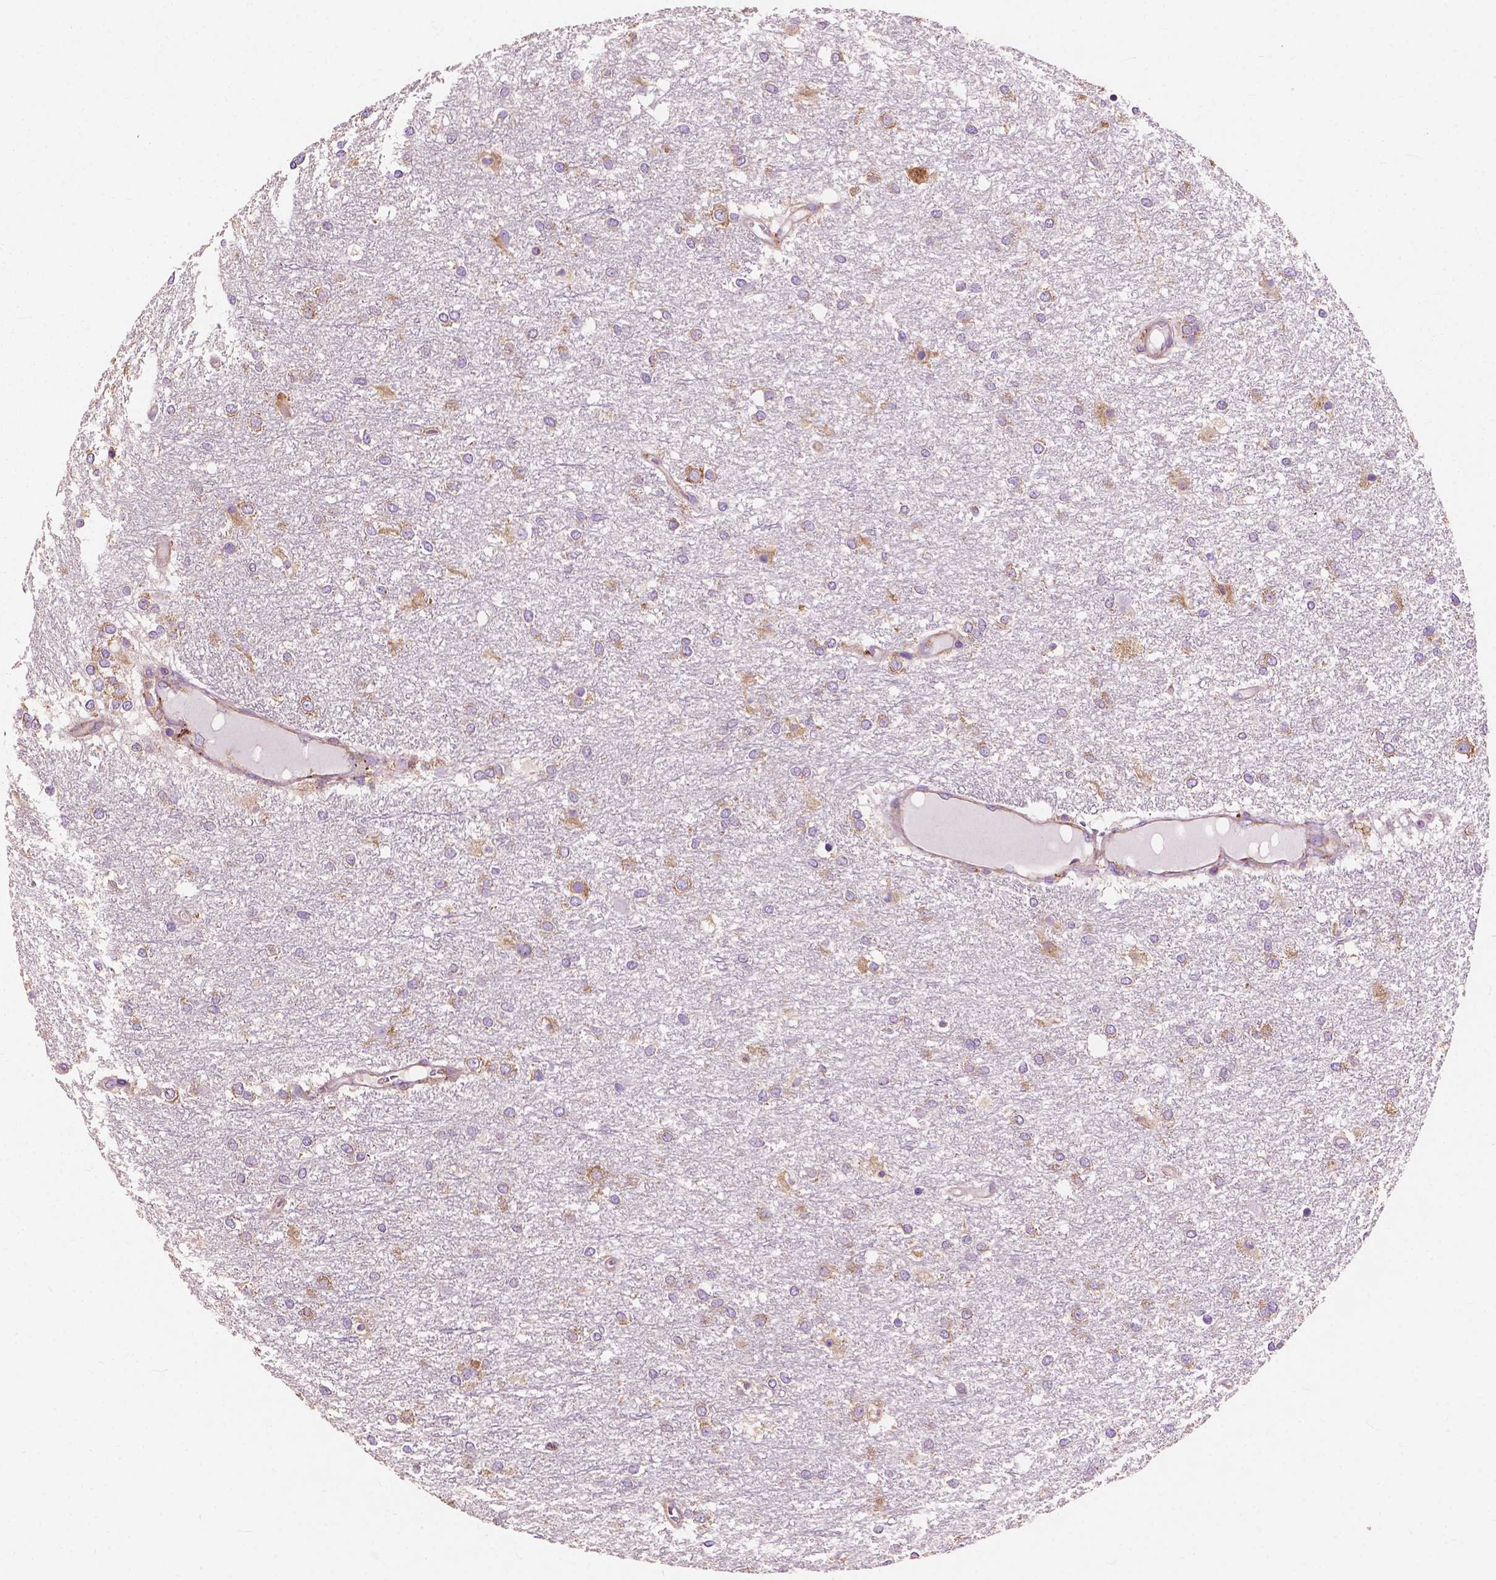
{"staining": {"intensity": "weak", "quantity": ">75%", "location": "cytoplasmic/membranous"}, "tissue": "glioma", "cell_type": "Tumor cells", "image_type": "cancer", "snomed": [{"axis": "morphology", "description": "Glioma, malignant, High grade"}, {"axis": "topography", "description": "Brain"}], "caption": "The immunohistochemical stain highlights weak cytoplasmic/membranous staining in tumor cells of glioma tissue. (DAB (3,3'-diaminobenzidine) IHC, brown staining for protein, blue staining for nuclei).", "gene": "RPL37A", "patient": {"sex": "female", "age": 61}}